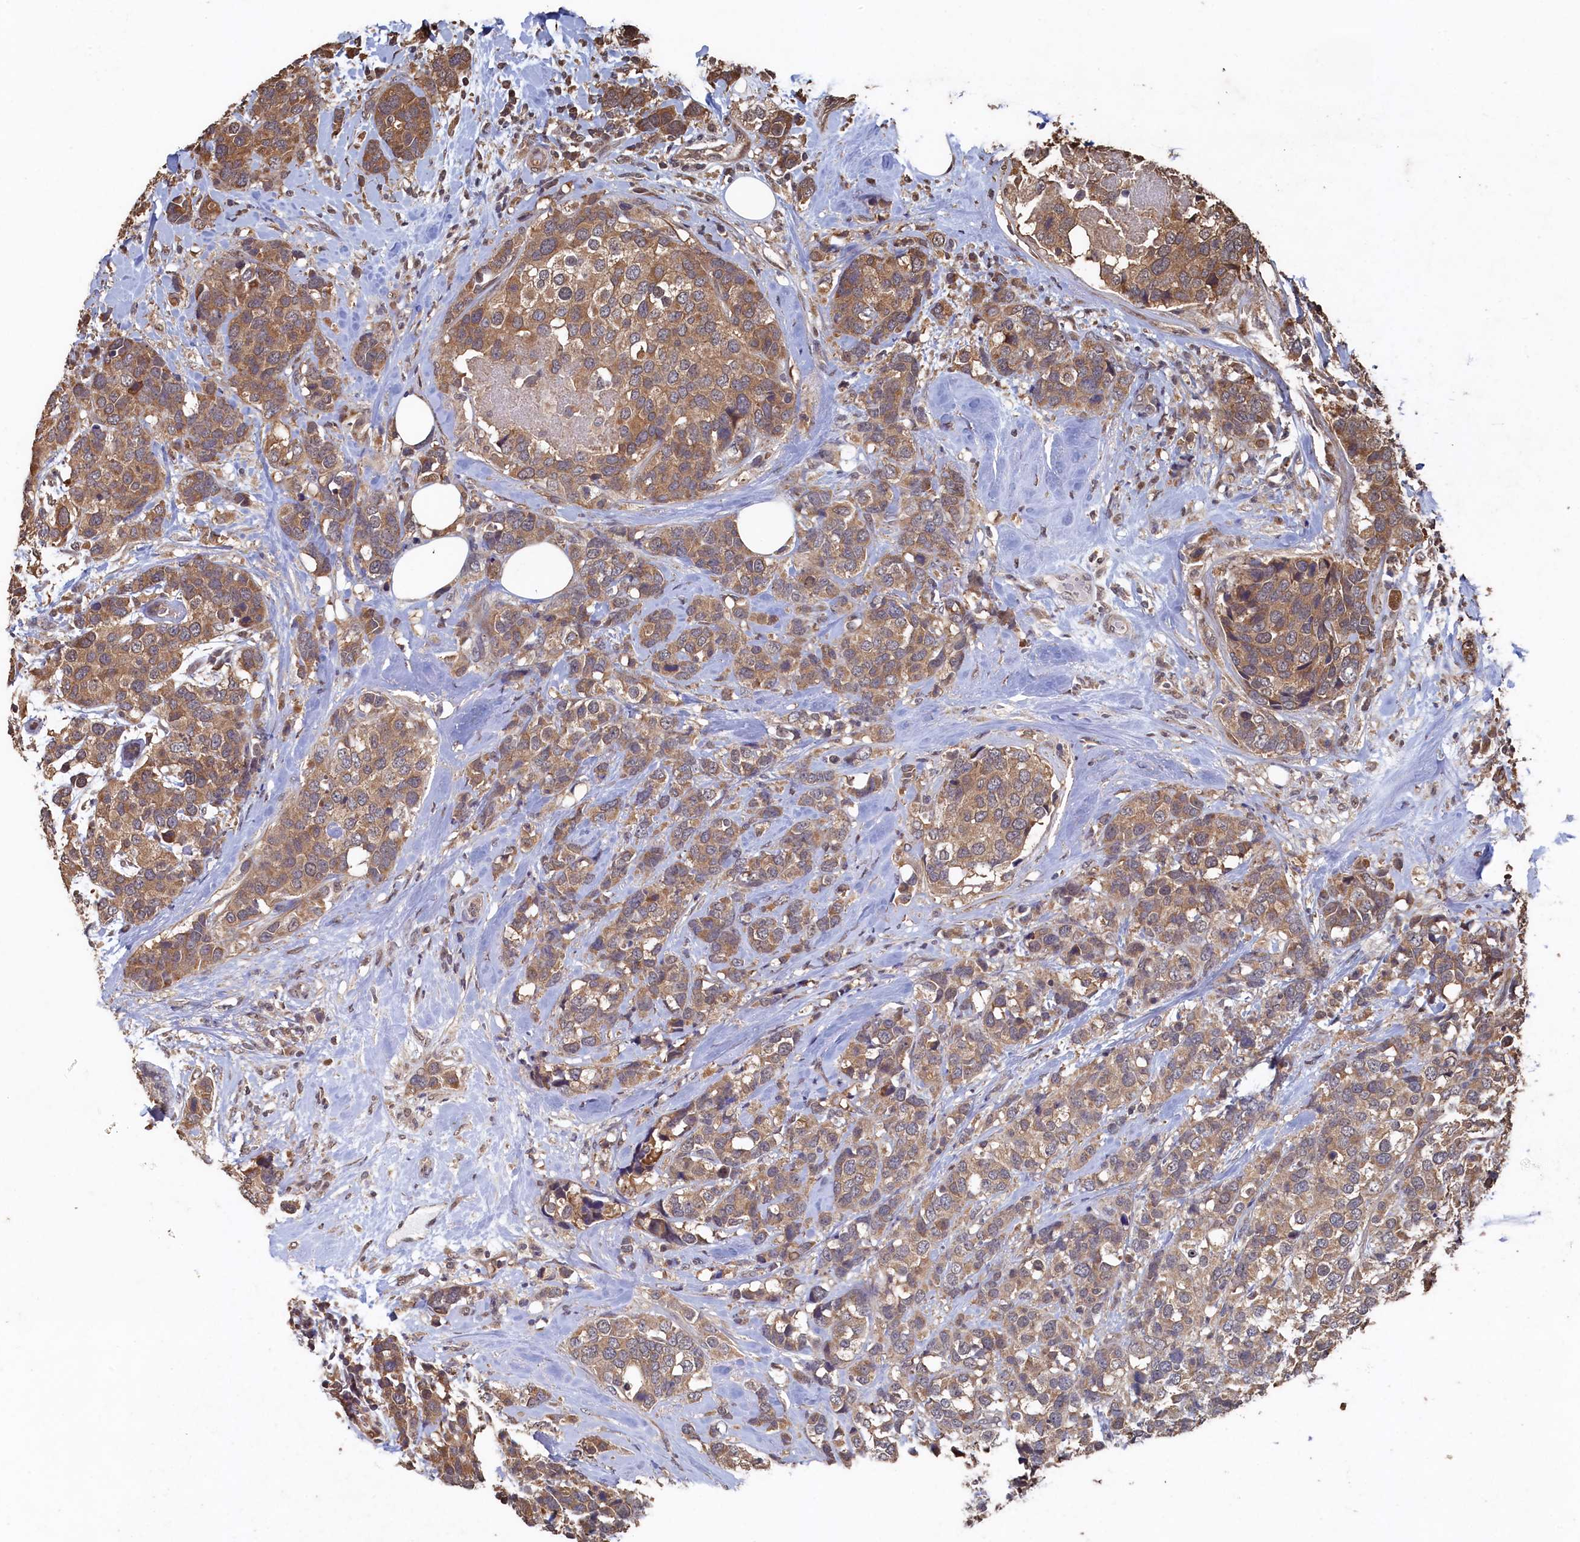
{"staining": {"intensity": "weak", "quantity": ">75%", "location": "cytoplasmic/membranous"}, "tissue": "breast cancer", "cell_type": "Tumor cells", "image_type": "cancer", "snomed": [{"axis": "morphology", "description": "Lobular carcinoma"}, {"axis": "topography", "description": "Breast"}], "caption": "DAB (3,3'-diaminobenzidine) immunohistochemical staining of breast lobular carcinoma exhibits weak cytoplasmic/membranous protein staining in about >75% of tumor cells.", "gene": "PIGN", "patient": {"sex": "female", "age": 59}}